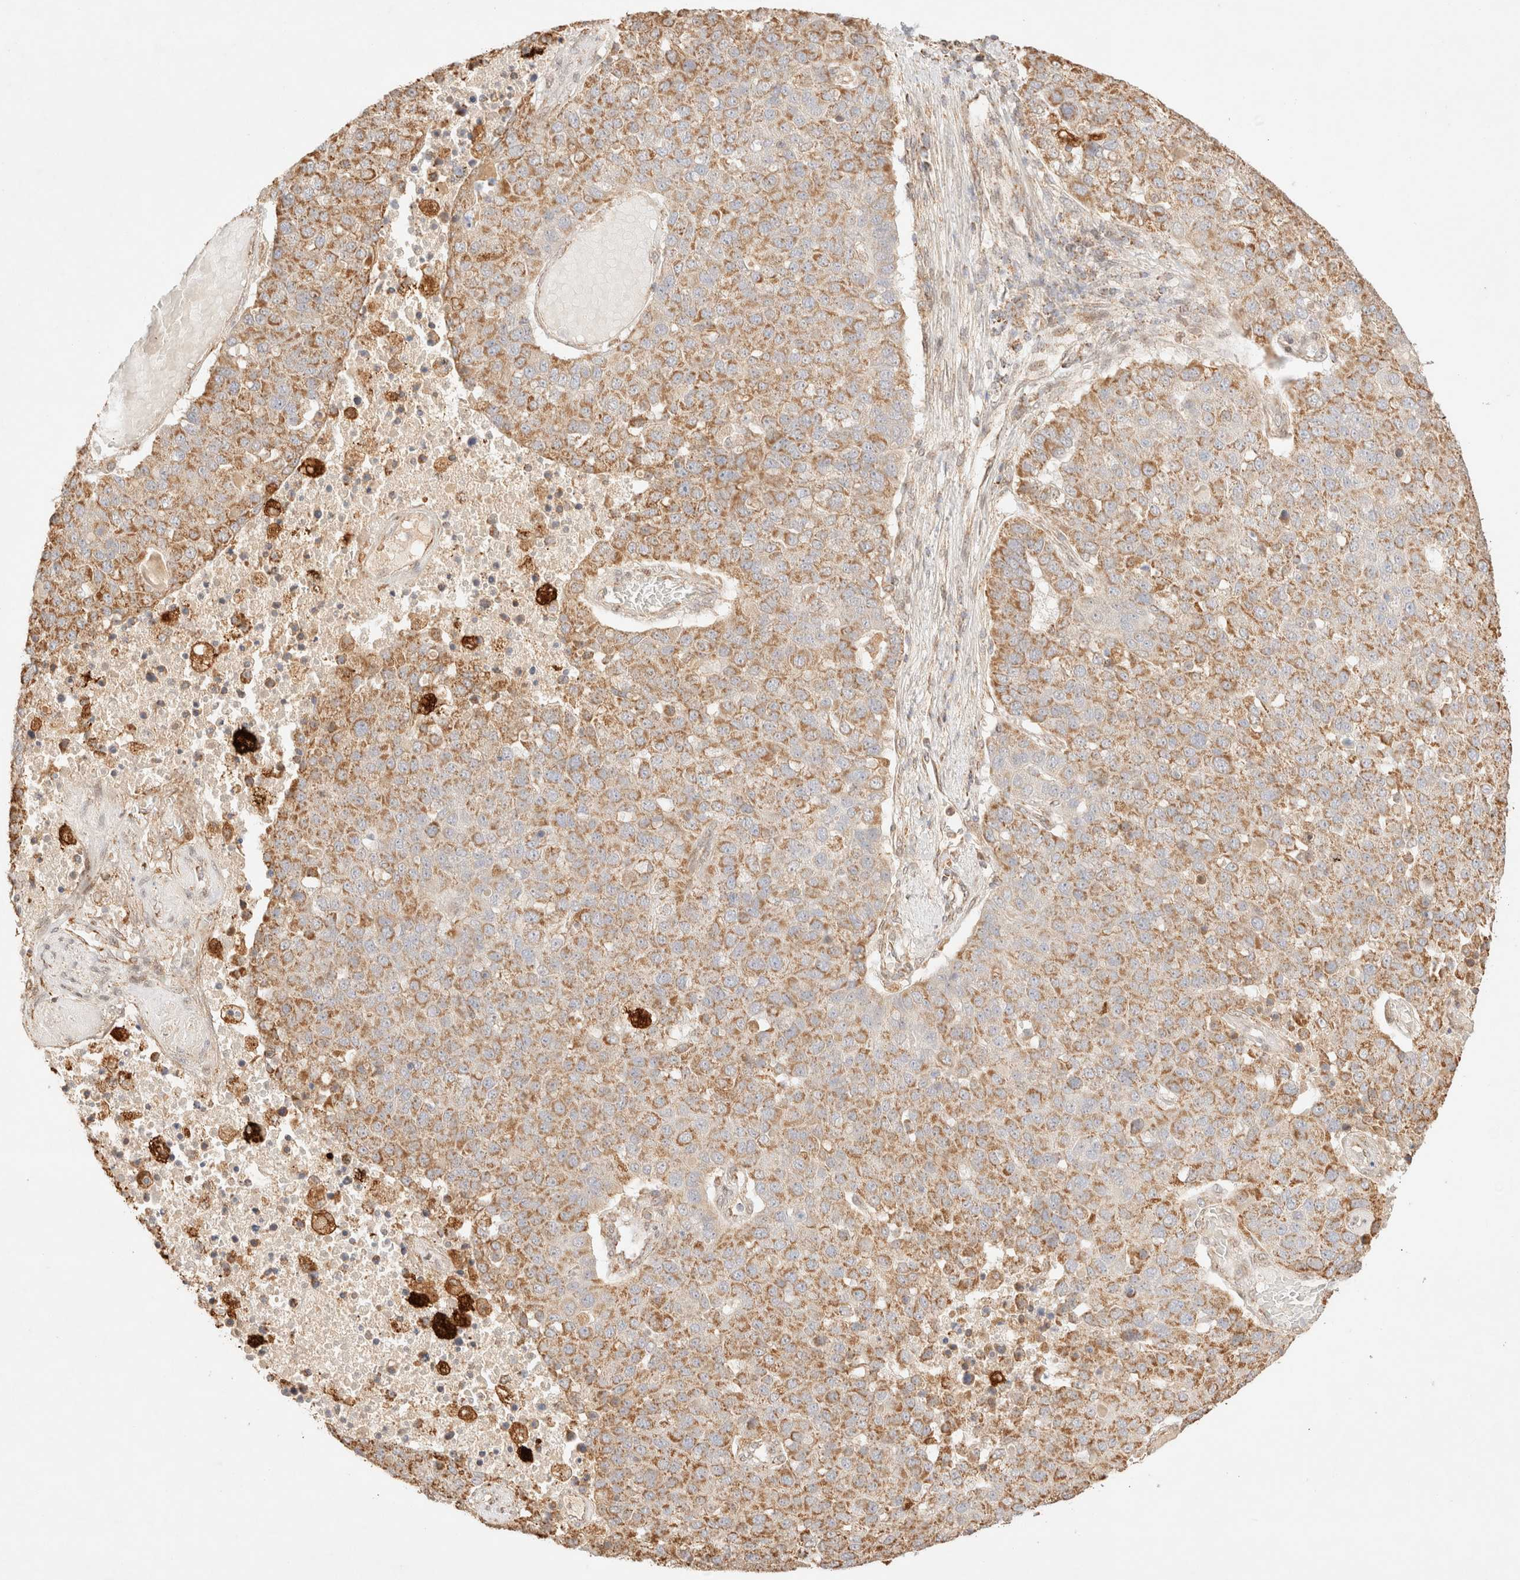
{"staining": {"intensity": "moderate", "quantity": ">75%", "location": "cytoplasmic/membranous"}, "tissue": "pancreatic cancer", "cell_type": "Tumor cells", "image_type": "cancer", "snomed": [{"axis": "morphology", "description": "Adenocarcinoma, NOS"}, {"axis": "topography", "description": "Pancreas"}], "caption": "Approximately >75% of tumor cells in adenocarcinoma (pancreatic) demonstrate moderate cytoplasmic/membranous protein positivity as visualized by brown immunohistochemical staining.", "gene": "TACO1", "patient": {"sex": "female", "age": 61}}